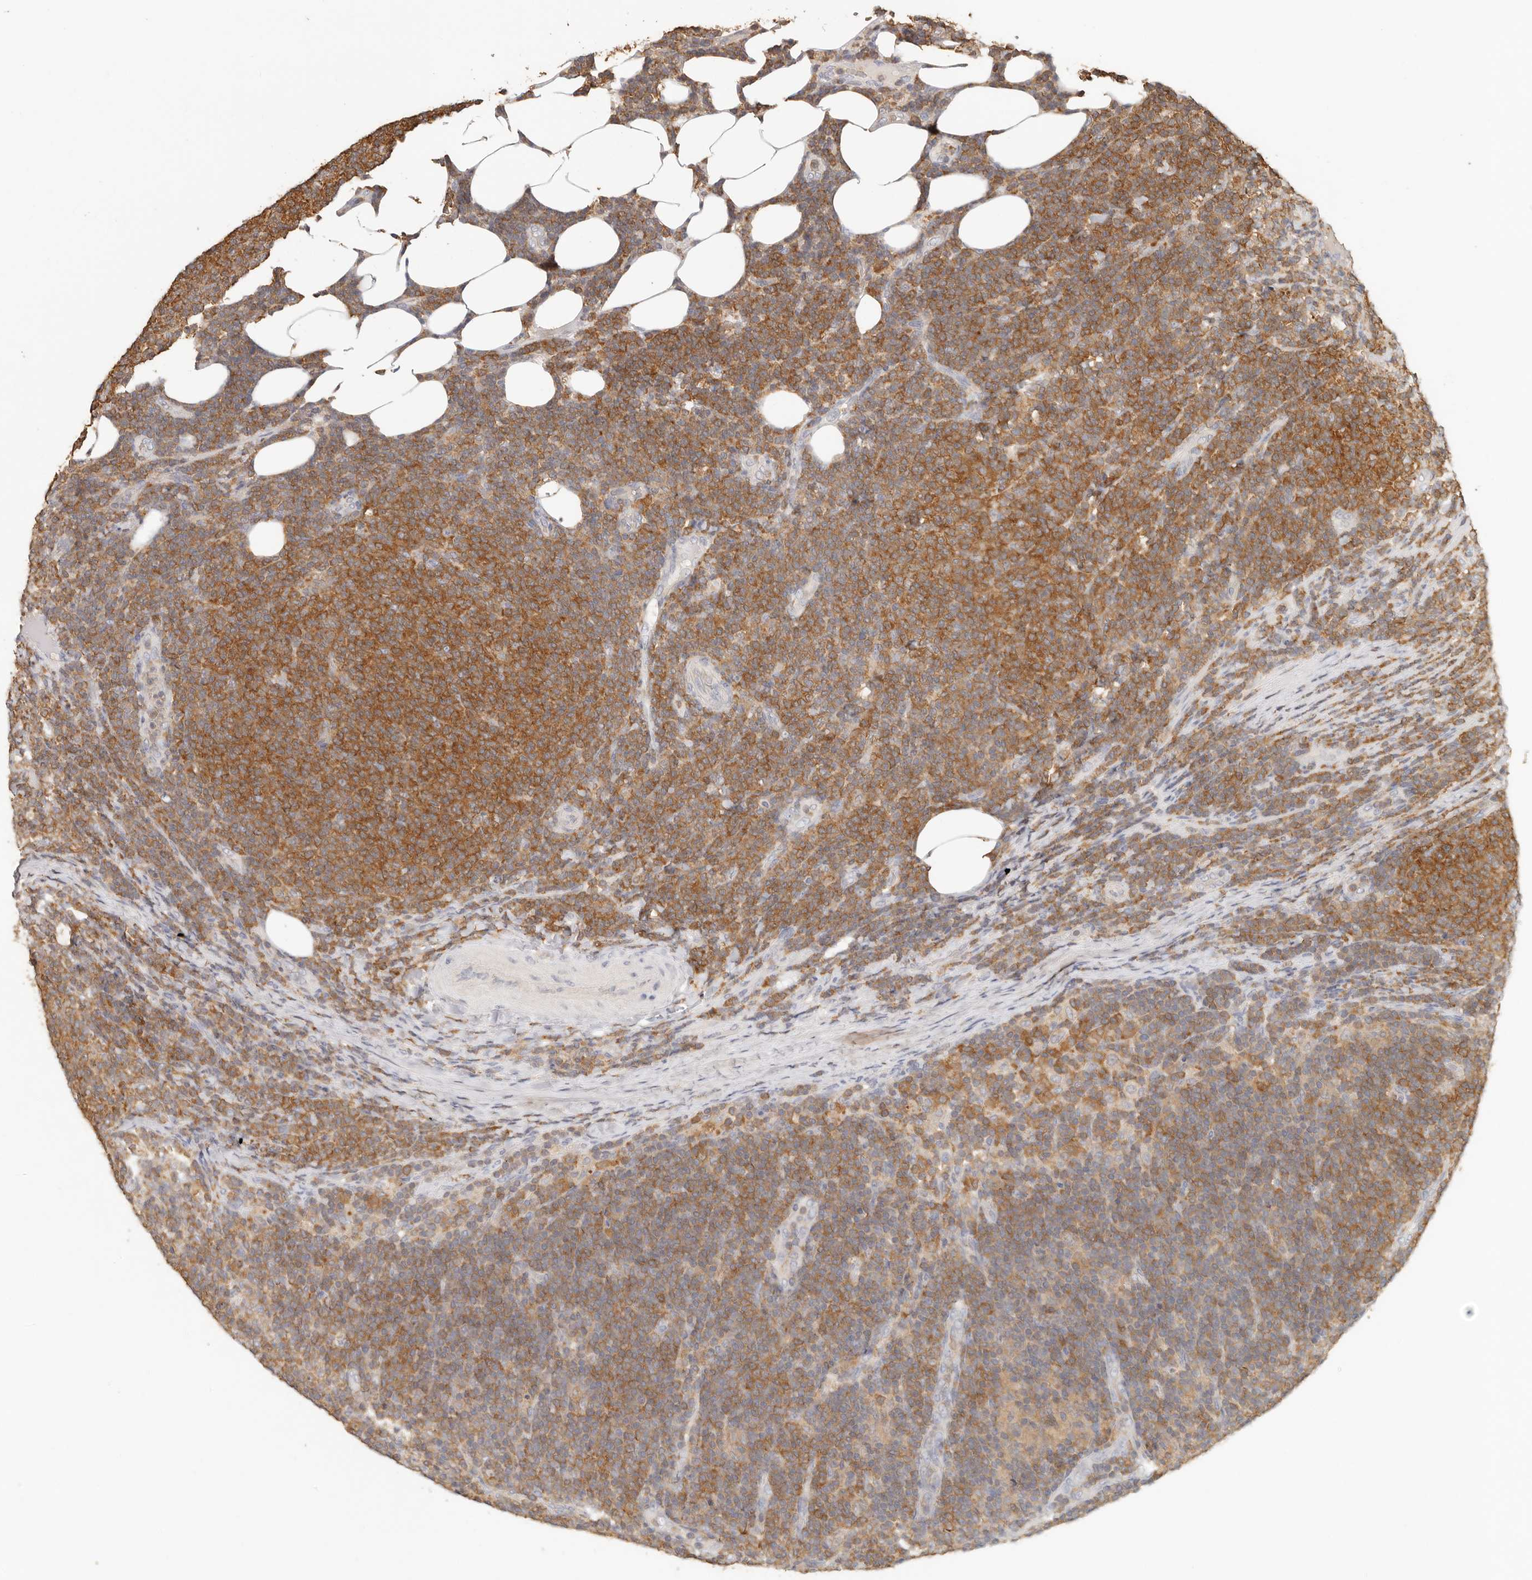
{"staining": {"intensity": "moderate", "quantity": ">75%", "location": "cytoplasmic/membranous"}, "tissue": "lymphoma", "cell_type": "Tumor cells", "image_type": "cancer", "snomed": [{"axis": "morphology", "description": "Malignant lymphoma, non-Hodgkin's type, Low grade"}, {"axis": "topography", "description": "Lymph node"}], "caption": "The immunohistochemical stain shows moderate cytoplasmic/membranous positivity in tumor cells of lymphoma tissue.", "gene": "CSK", "patient": {"sex": "male", "age": 66}}